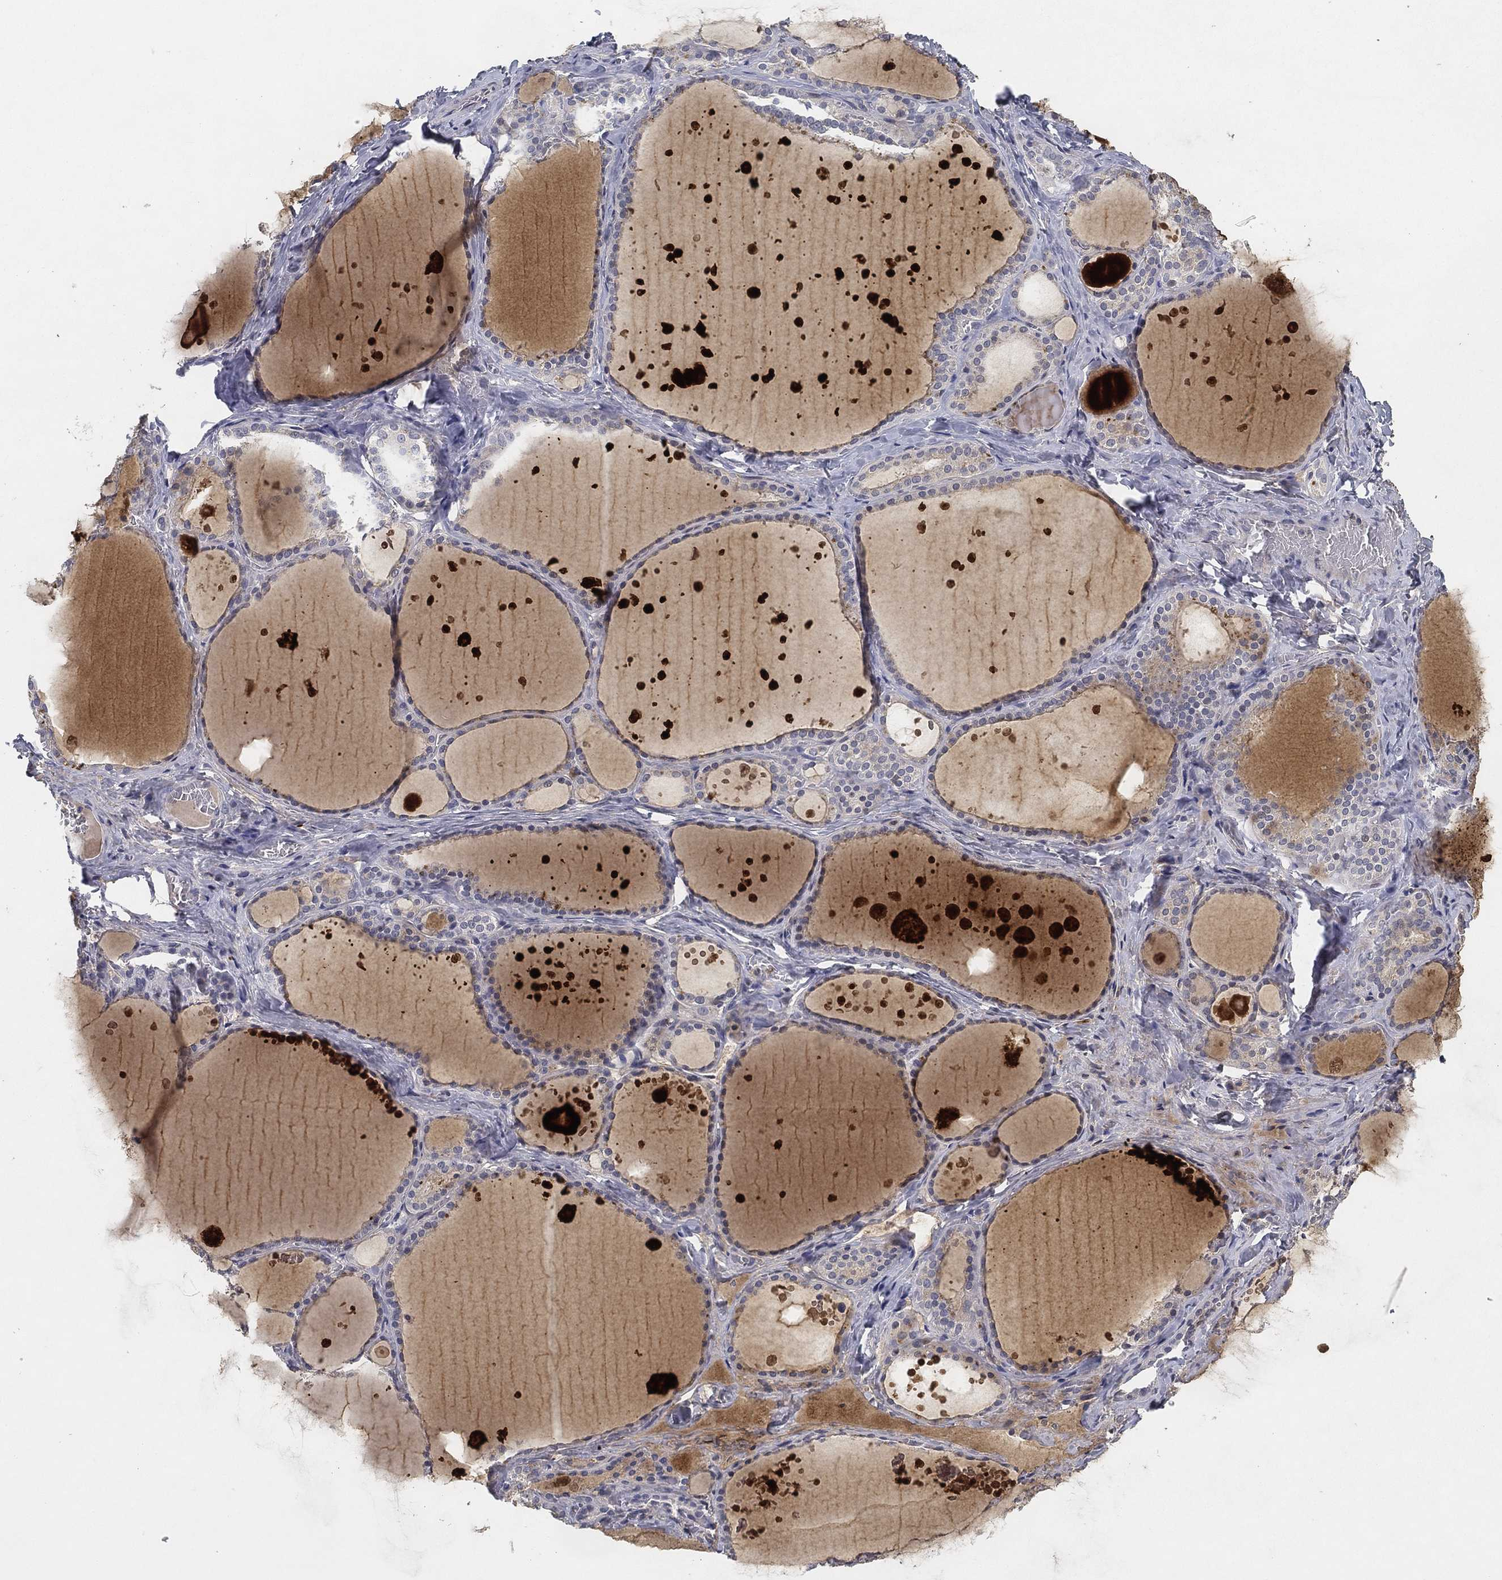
{"staining": {"intensity": "negative", "quantity": "none", "location": "none"}, "tissue": "thyroid gland", "cell_type": "Glandular cells", "image_type": "normal", "snomed": [{"axis": "morphology", "description": "Normal tissue, NOS"}, {"axis": "topography", "description": "Thyroid gland"}], "caption": "IHC of unremarkable thyroid gland shows no positivity in glandular cells. (DAB IHC visualized using brightfield microscopy, high magnification).", "gene": "CFAP251", "patient": {"sex": "male", "age": 63}}